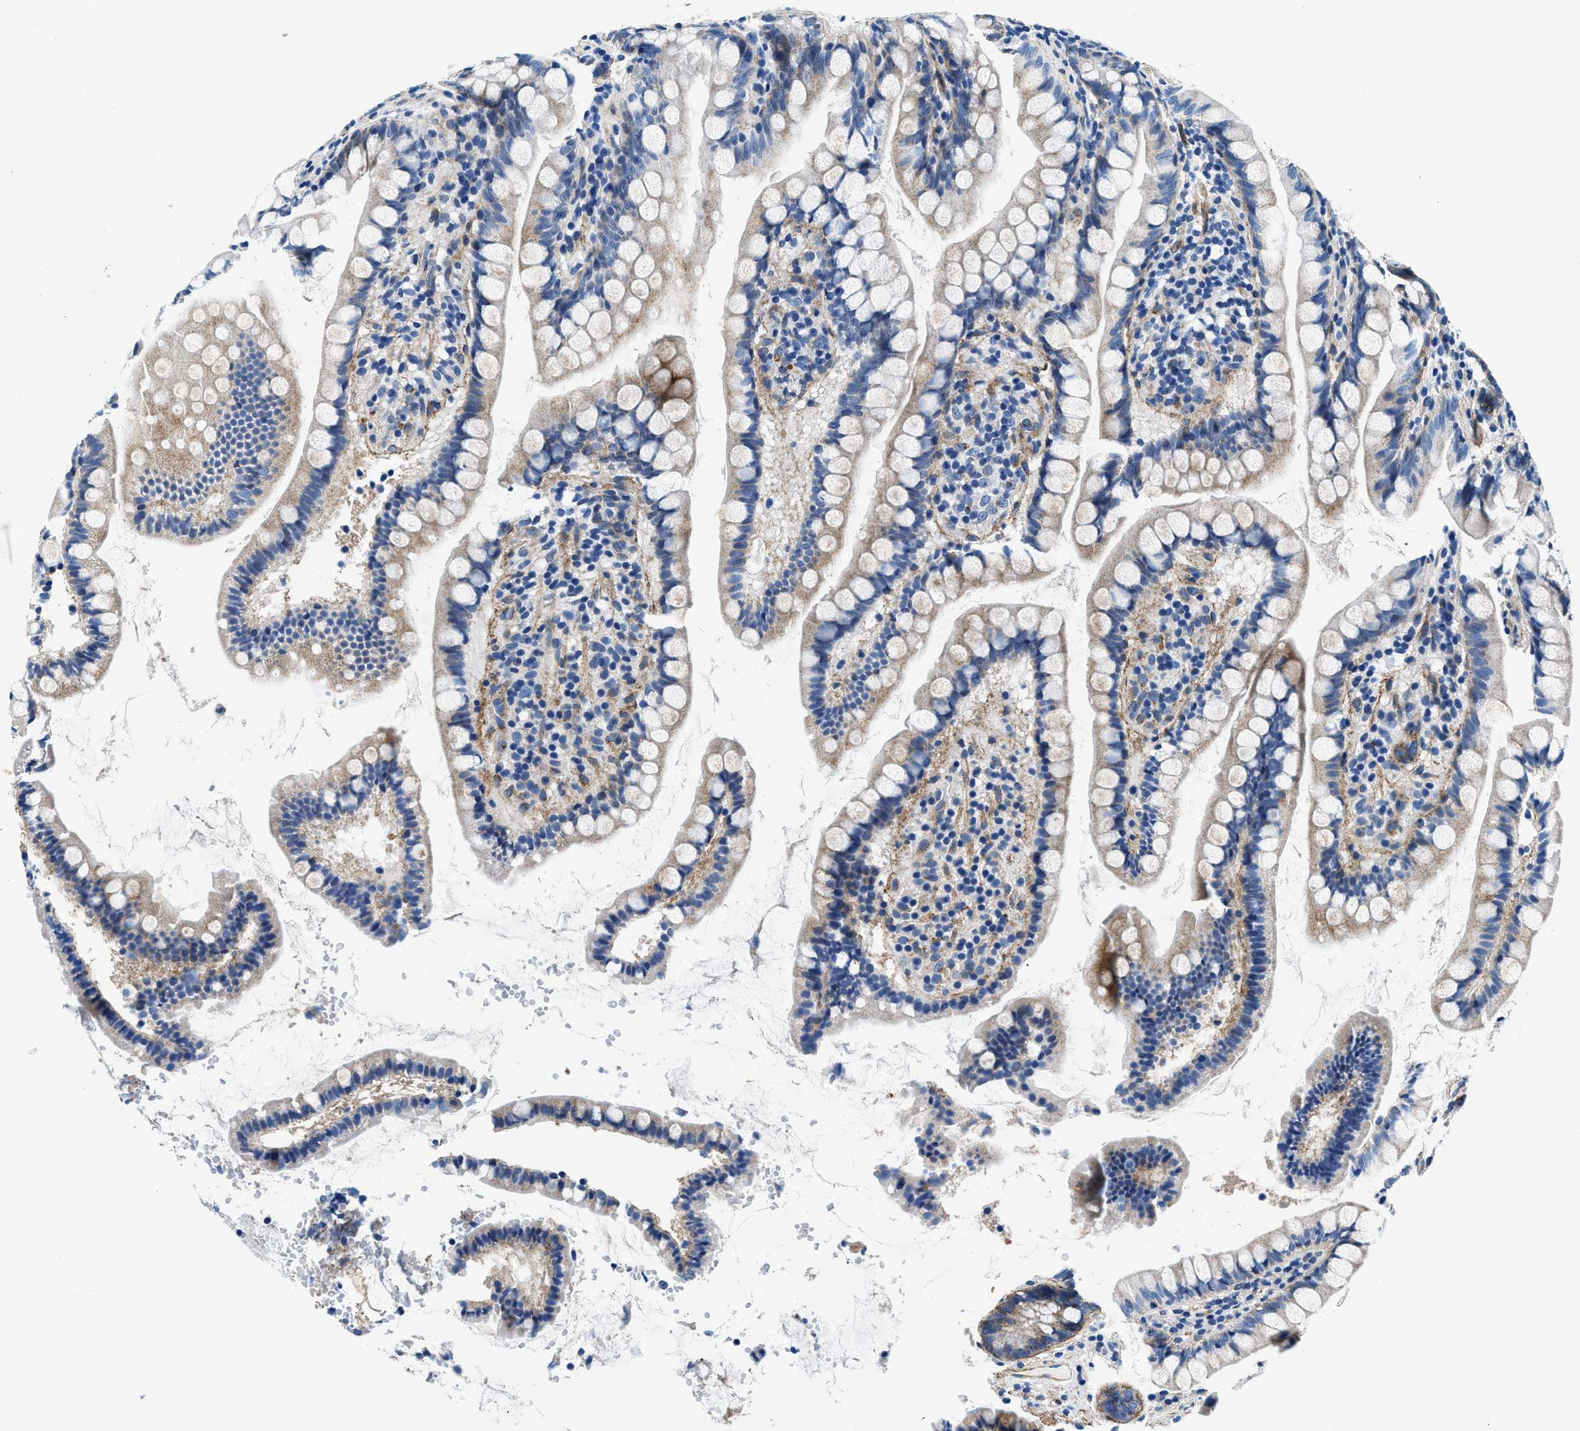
{"staining": {"intensity": "moderate", "quantity": "<25%", "location": "cytoplasmic/membranous"}, "tissue": "small intestine", "cell_type": "Glandular cells", "image_type": "normal", "snomed": [{"axis": "morphology", "description": "Normal tissue, NOS"}, {"axis": "topography", "description": "Small intestine"}], "caption": "Immunohistochemical staining of benign human small intestine demonstrates moderate cytoplasmic/membranous protein expression in approximately <25% of glandular cells.", "gene": "DAG1", "patient": {"sex": "female", "age": 84}}